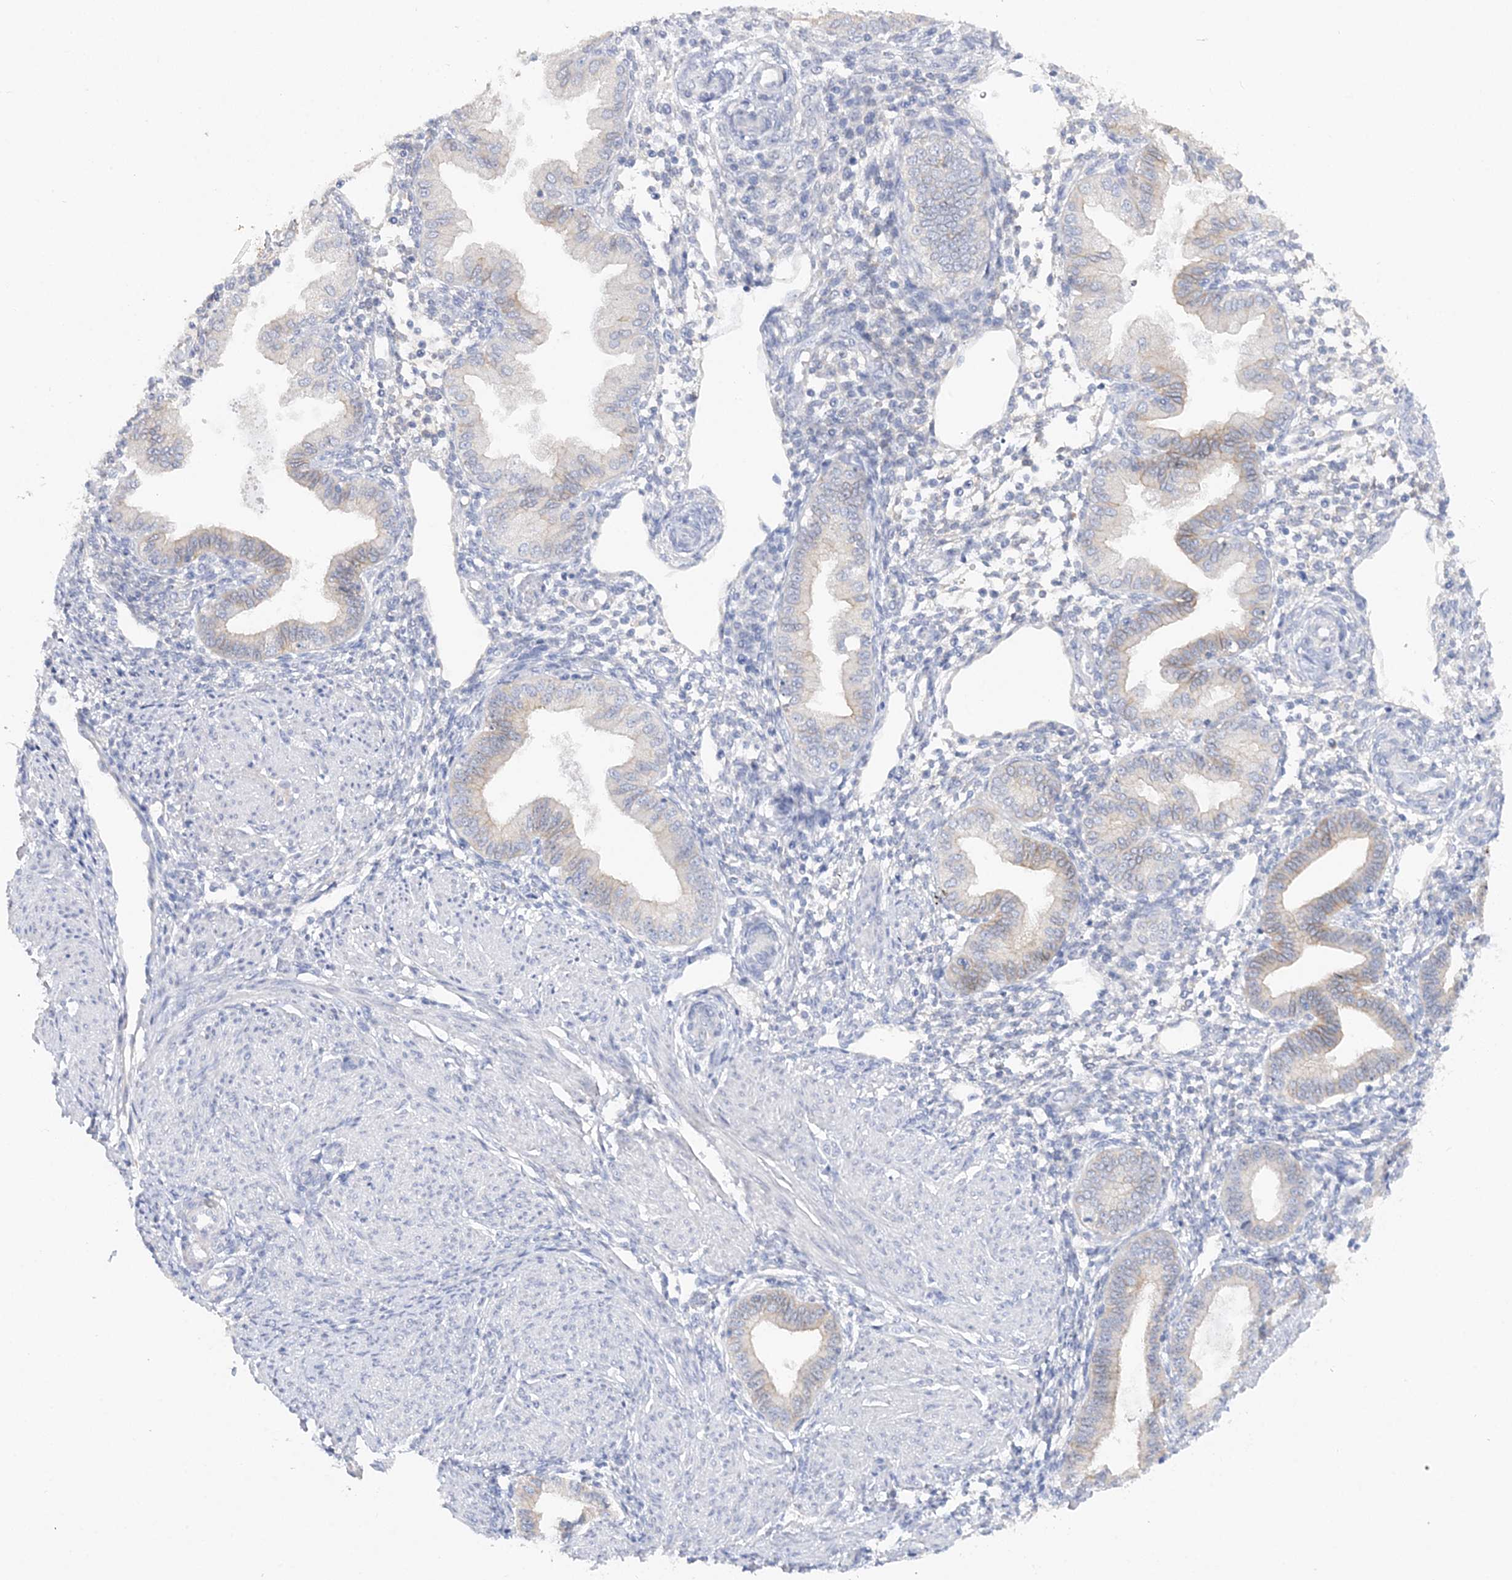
{"staining": {"intensity": "negative", "quantity": "none", "location": "none"}, "tissue": "endometrium", "cell_type": "Cells in endometrial stroma", "image_type": "normal", "snomed": [{"axis": "morphology", "description": "Normal tissue, NOS"}, {"axis": "topography", "description": "Endometrium"}], "caption": "This is an IHC histopathology image of benign human endometrium. There is no expression in cells in endometrial stroma.", "gene": "RPEL1", "patient": {"sex": "female", "age": 53}}